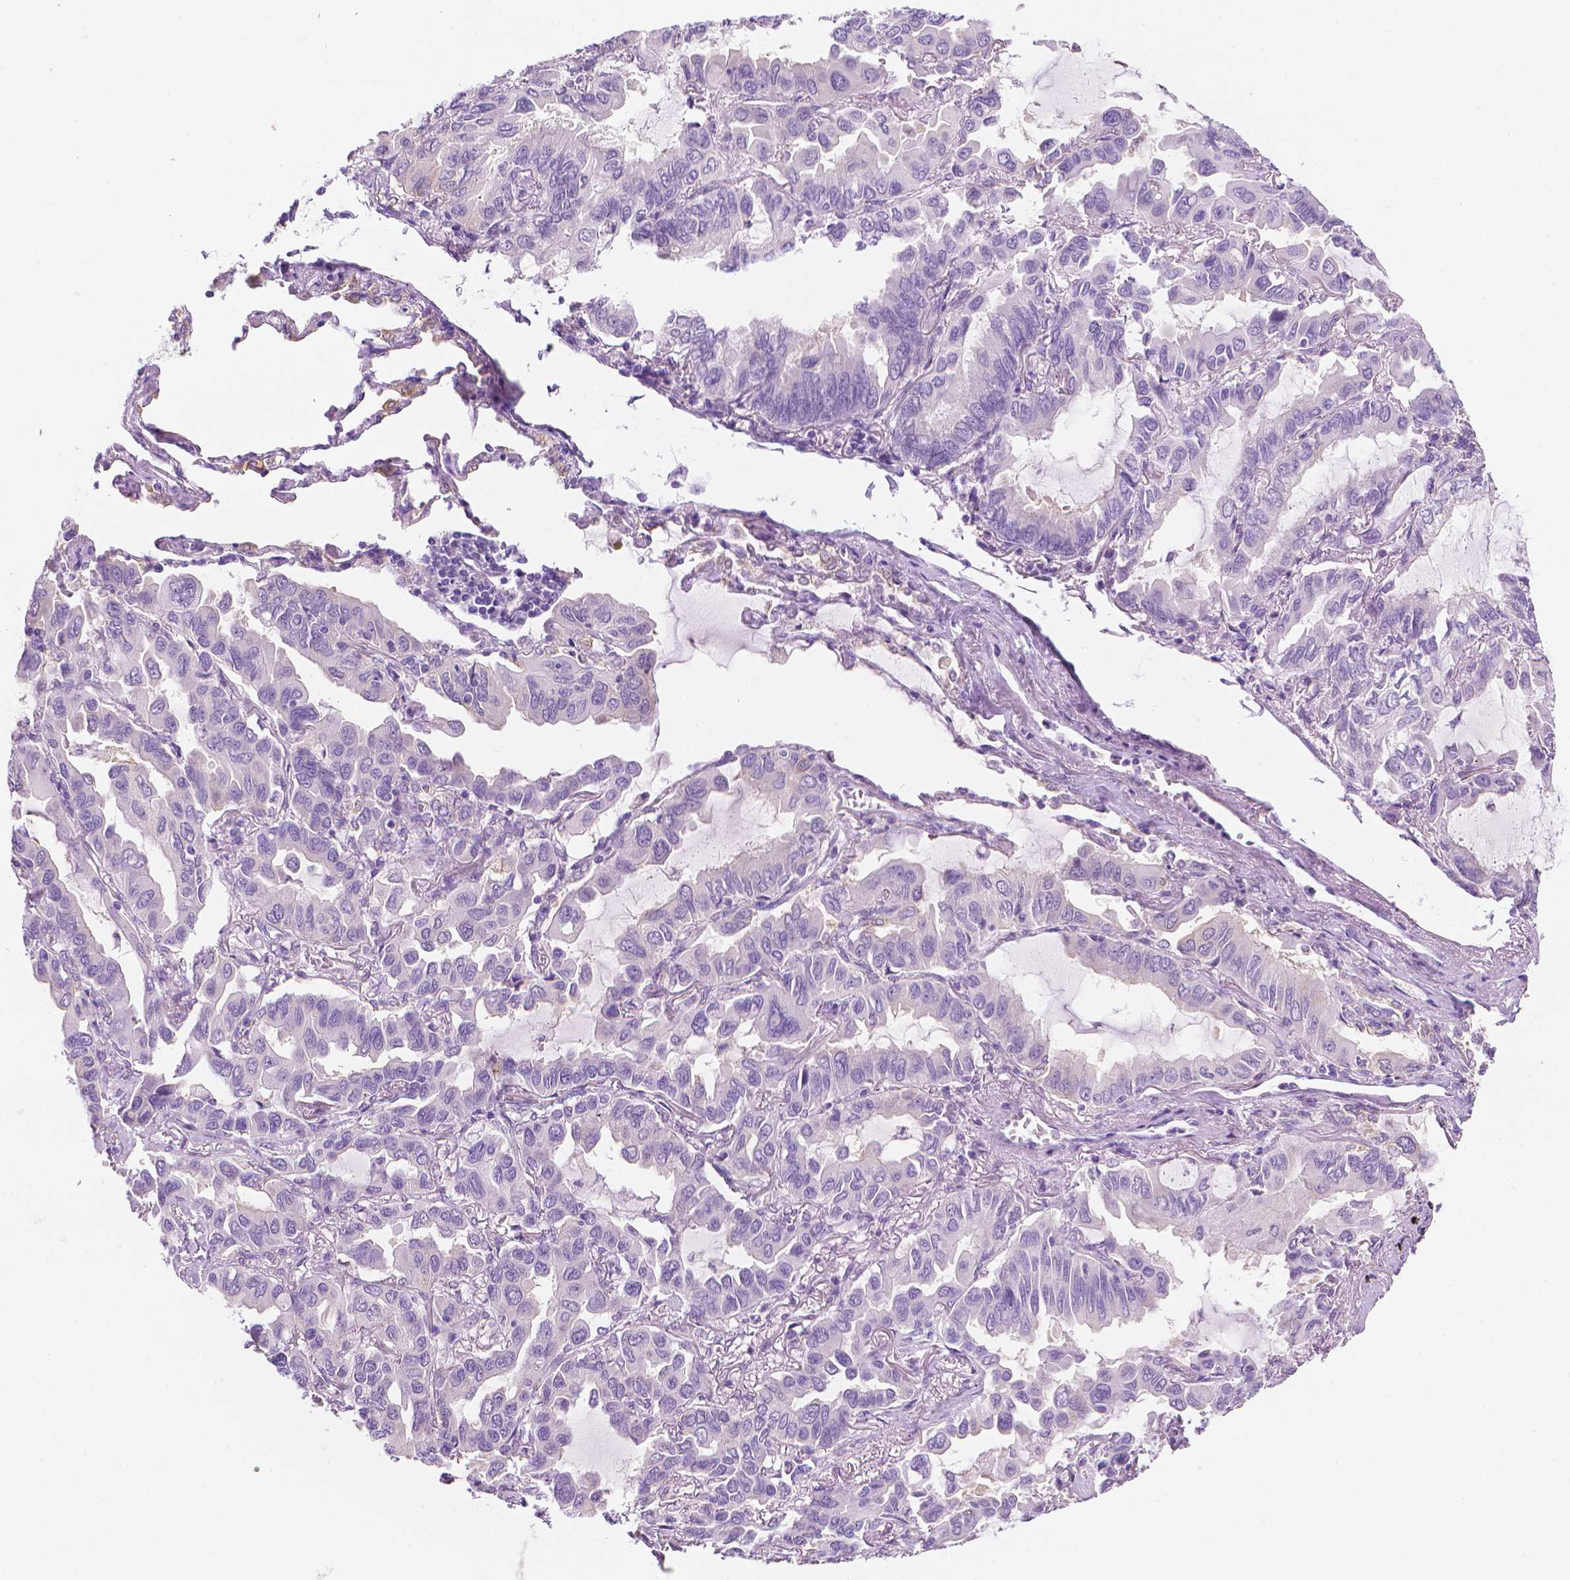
{"staining": {"intensity": "negative", "quantity": "none", "location": "none"}, "tissue": "lung cancer", "cell_type": "Tumor cells", "image_type": "cancer", "snomed": [{"axis": "morphology", "description": "Adenocarcinoma, NOS"}, {"axis": "topography", "description": "Lung"}], "caption": "Tumor cells show no significant protein expression in lung cancer (adenocarcinoma). The staining is performed using DAB brown chromogen with nuclei counter-stained in using hematoxylin.", "gene": "FASN", "patient": {"sex": "male", "age": 64}}